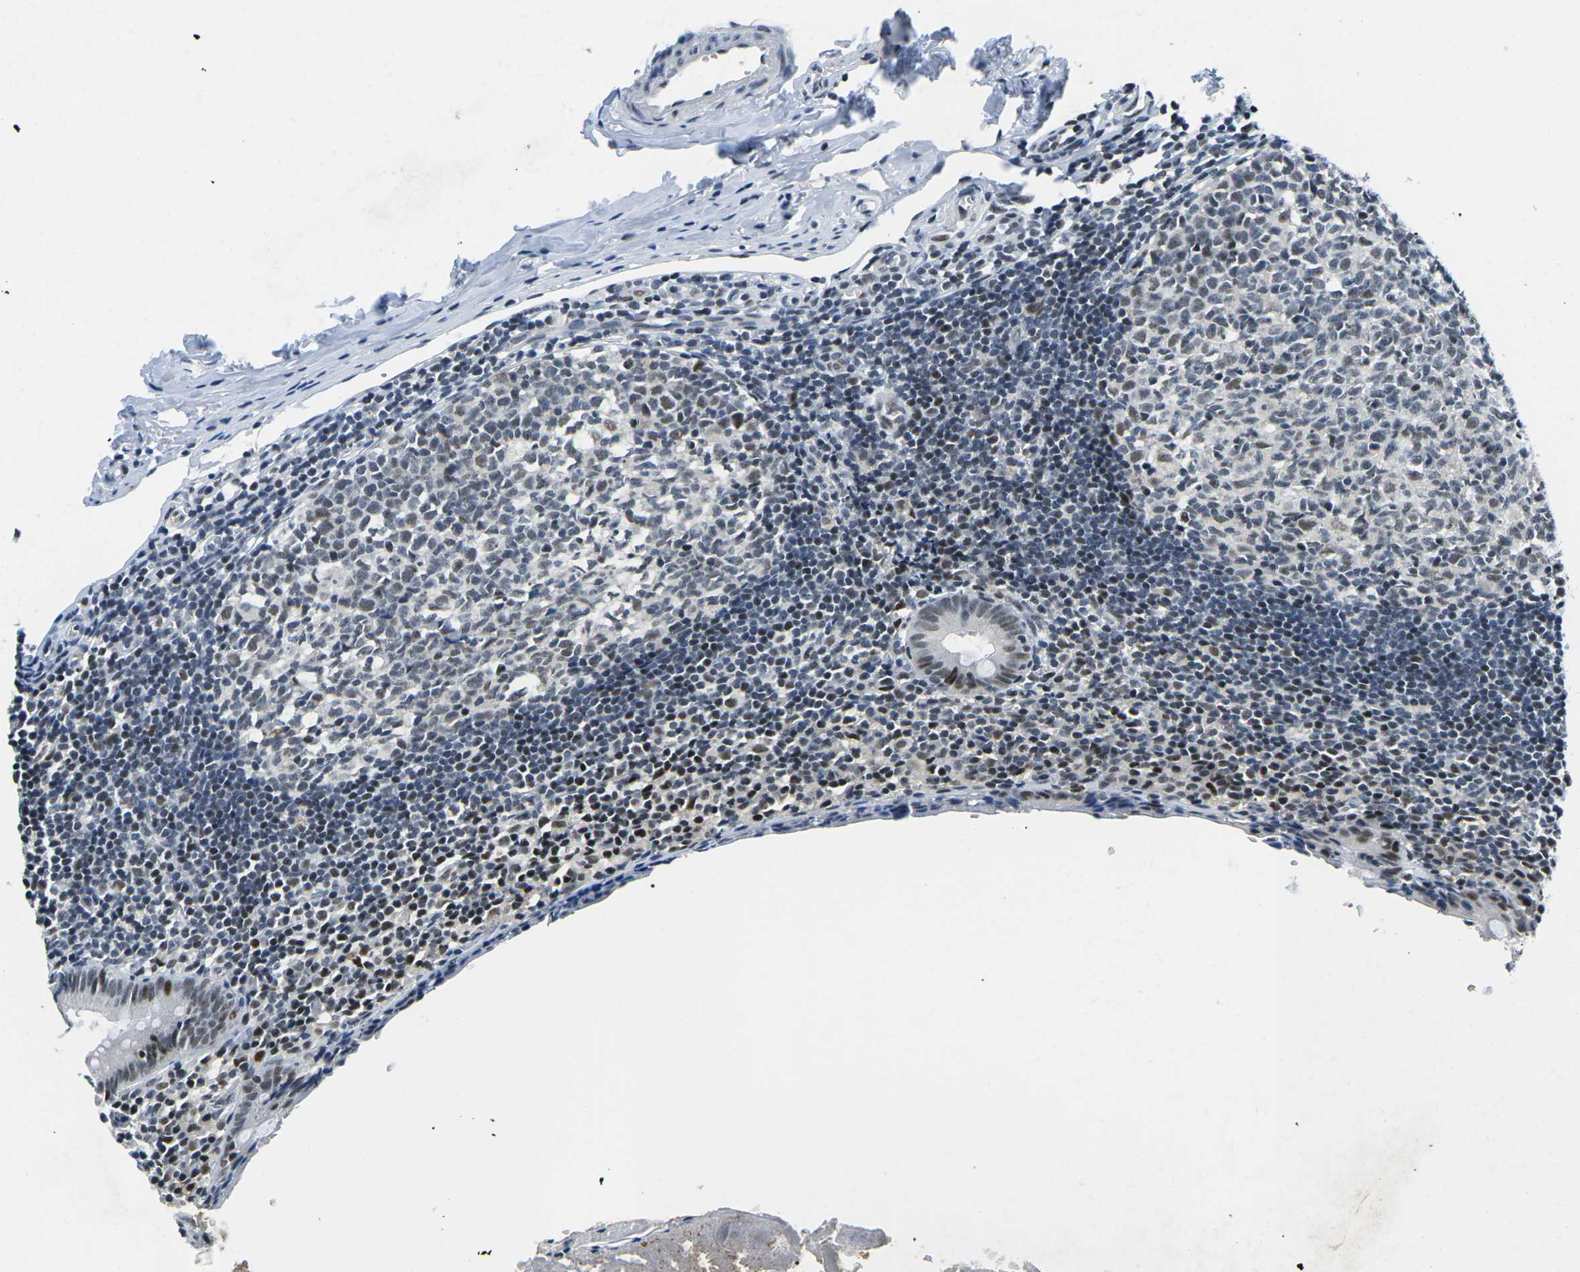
{"staining": {"intensity": "moderate", "quantity": "<25%", "location": "nuclear"}, "tissue": "appendix", "cell_type": "Glandular cells", "image_type": "normal", "snomed": [{"axis": "morphology", "description": "Normal tissue, NOS"}, {"axis": "topography", "description": "Appendix"}], "caption": "Immunohistochemical staining of normal human appendix reveals <25% levels of moderate nuclear protein positivity in approximately <25% of glandular cells.", "gene": "PRPF8", "patient": {"sex": "female", "age": 10}}